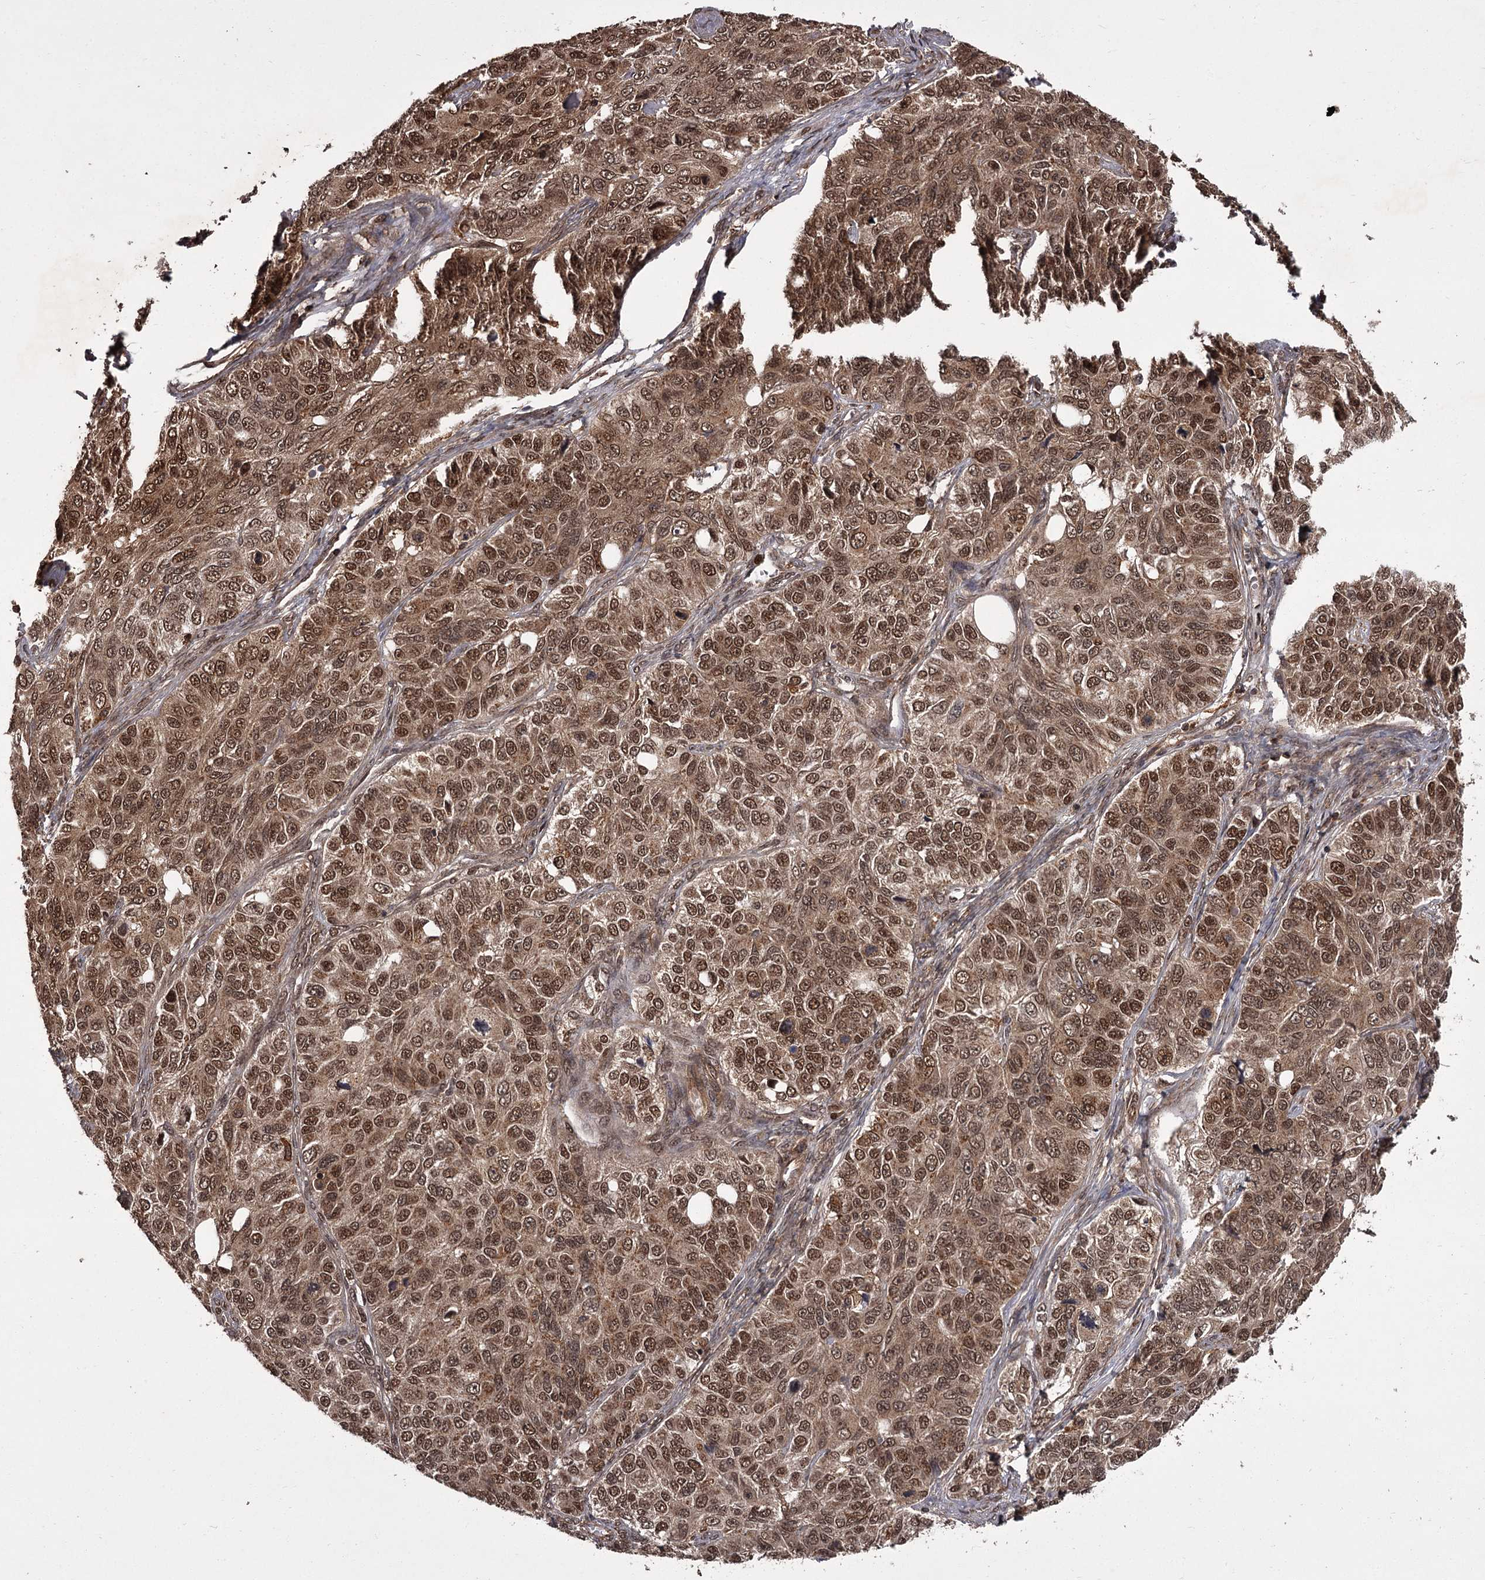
{"staining": {"intensity": "moderate", "quantity": ">75%", "location": "cytoplasmic/membranous,nuclear"}, "tissue": "ovarian cancer", "cell_type": "Tumor cells", "image_type": "cancer", "snomed": [{"axis": "morphology", "description": "Carcinoma, endometroid"}, {"axis": "topography", "description": "Ovary"}], "caption": "Moderate cytoplasmic/membranous and nuclear expression is present in about >75% of tumor cells in ovarian cancer.", "gene": "TBC1D23", "patient": {"sex": "female", "age": 51}}